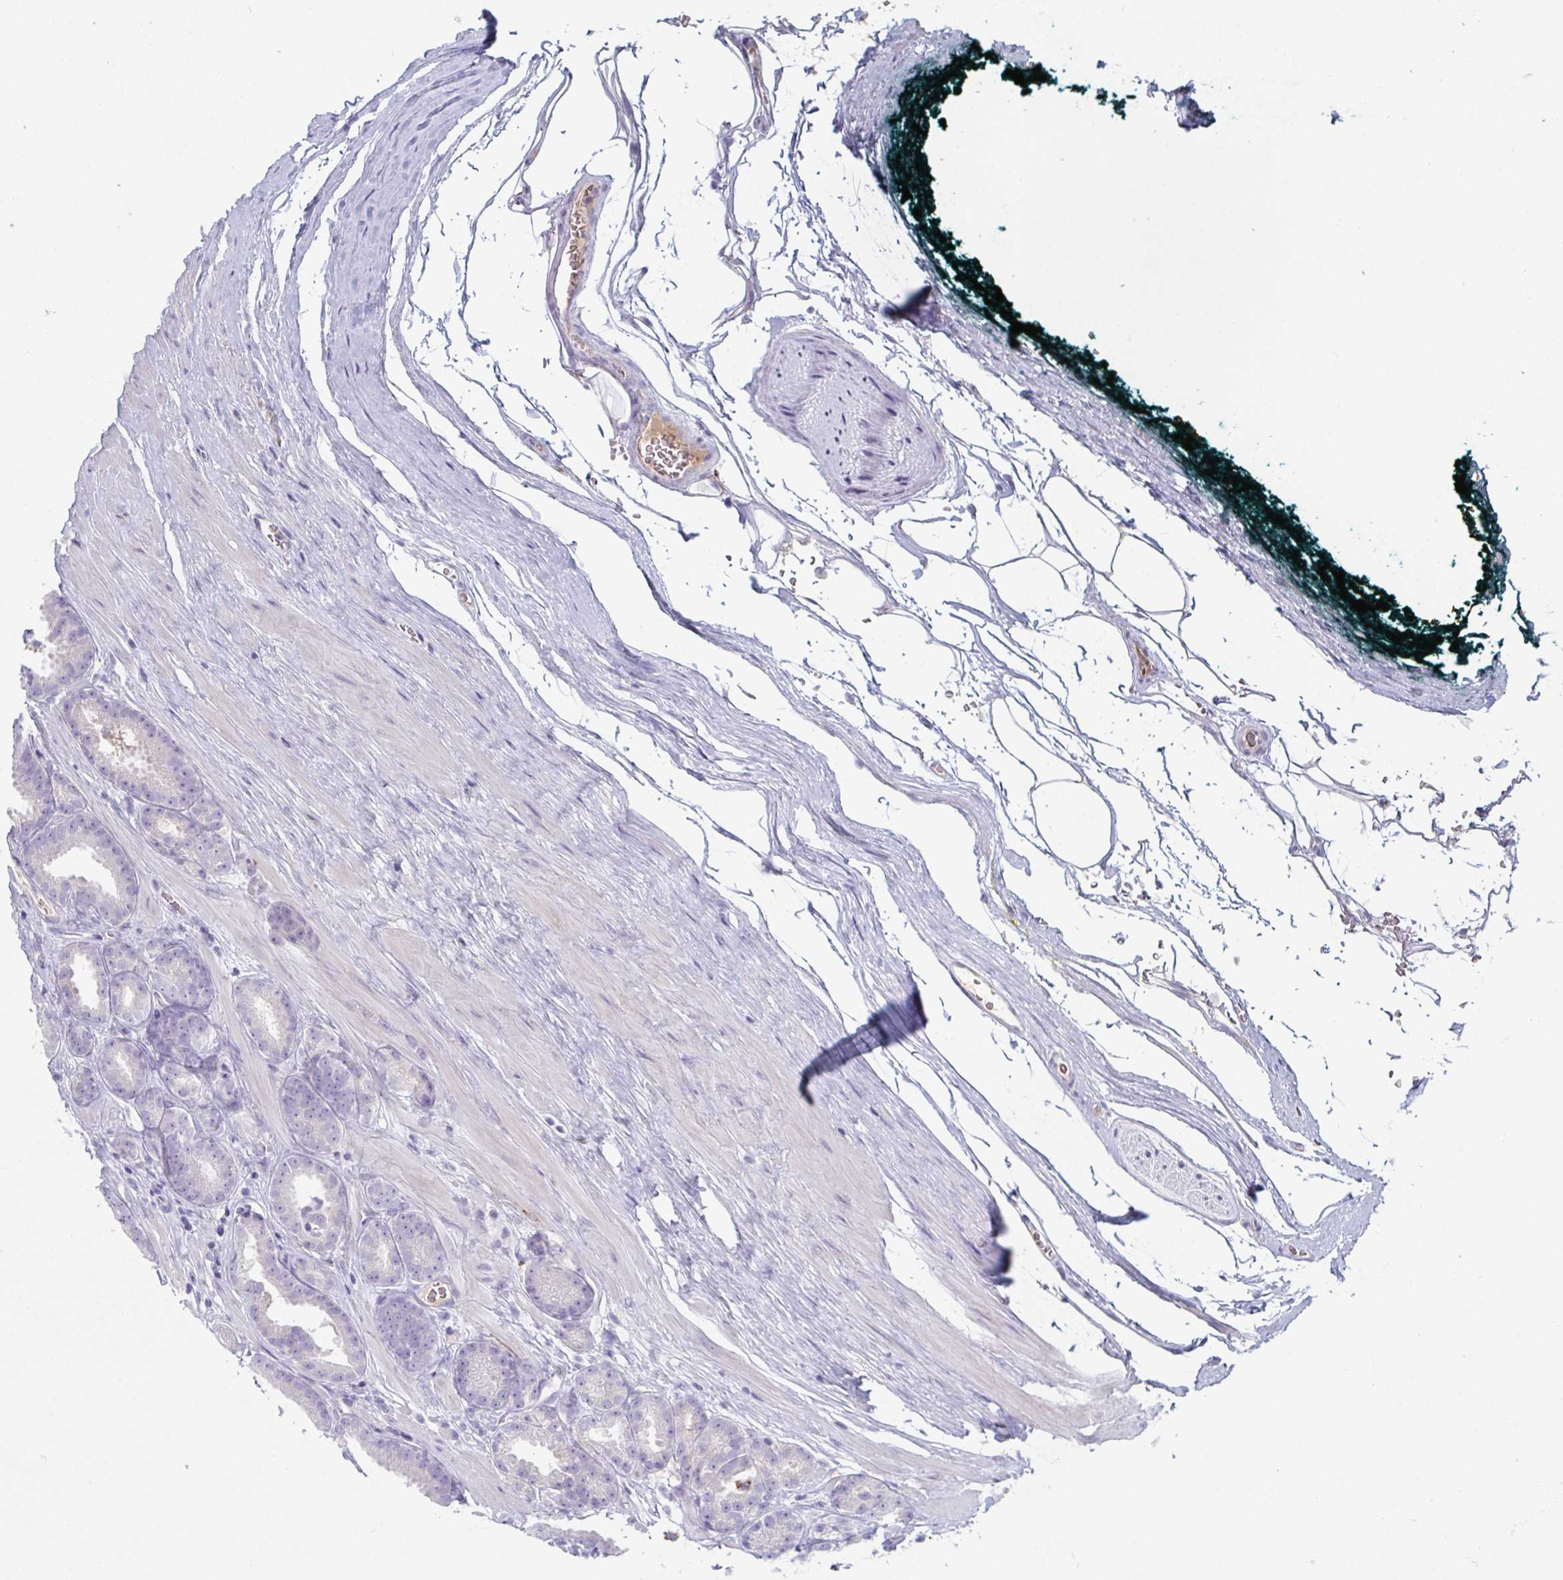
{"staining": {"intensity": "negative", "quantity": "none", "location": "none"}, "tissue": "prostate cancer", "cell_type": "Tumor cells", "image_type": "cancer", "snomed": [{"axis": "morphology", "description": "Adenocarcinoma, Low grade"}, {"axis": "topography", "description": "Prostate"}], "caption": "DAB (3,3'-diaminobenzidine) immunohistochemical staining of human low-grade adenocarcinoma (prostate) shows no significant expression in tumor cells.", "gene": "ADAM21", "patient": {"sex": "male", "age": 61}}